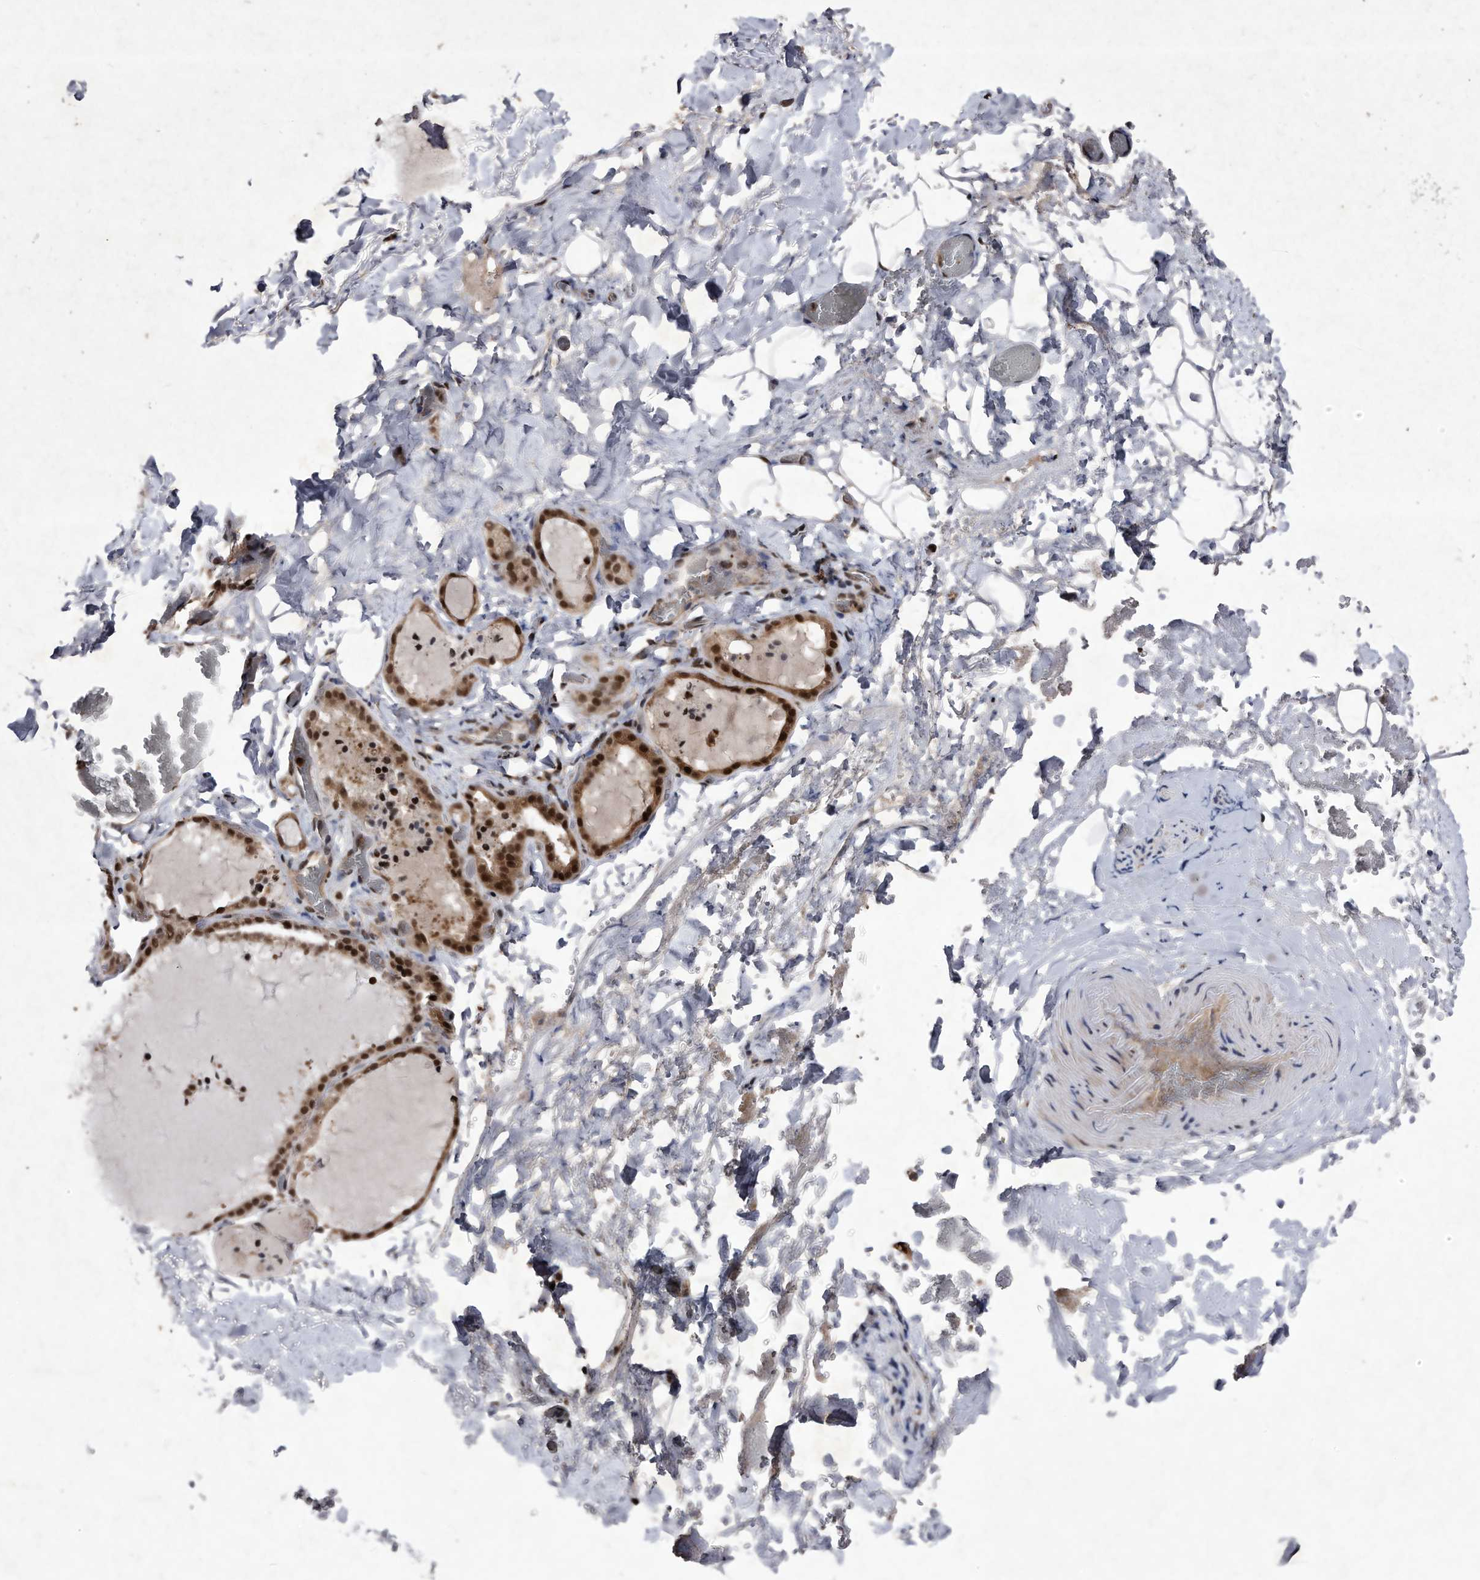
{"staining": {"intensity": "strong", "quantity": ">75%", "location": "nuclear"}, "tissue": "thyroid gland", "cell_type": "Glandular cells", "image_type": "normal", "snomed": [{"axis": "morphology", "description": "Normal tissue, NOS"}, {"axis": "topography", "description": "Thyroid gland"}], "caption": "The photomicrograph reveals staining of benign thyroid gland, revealing strong nuclear protein staining (brown color) within glandular cells. (Stains: DAB in brown, nuclei in blue, Microscopy: brightfield microscopy at high magnification).", "gene": "RAD23B", "patient": {"sex": "female", "age": 22}}